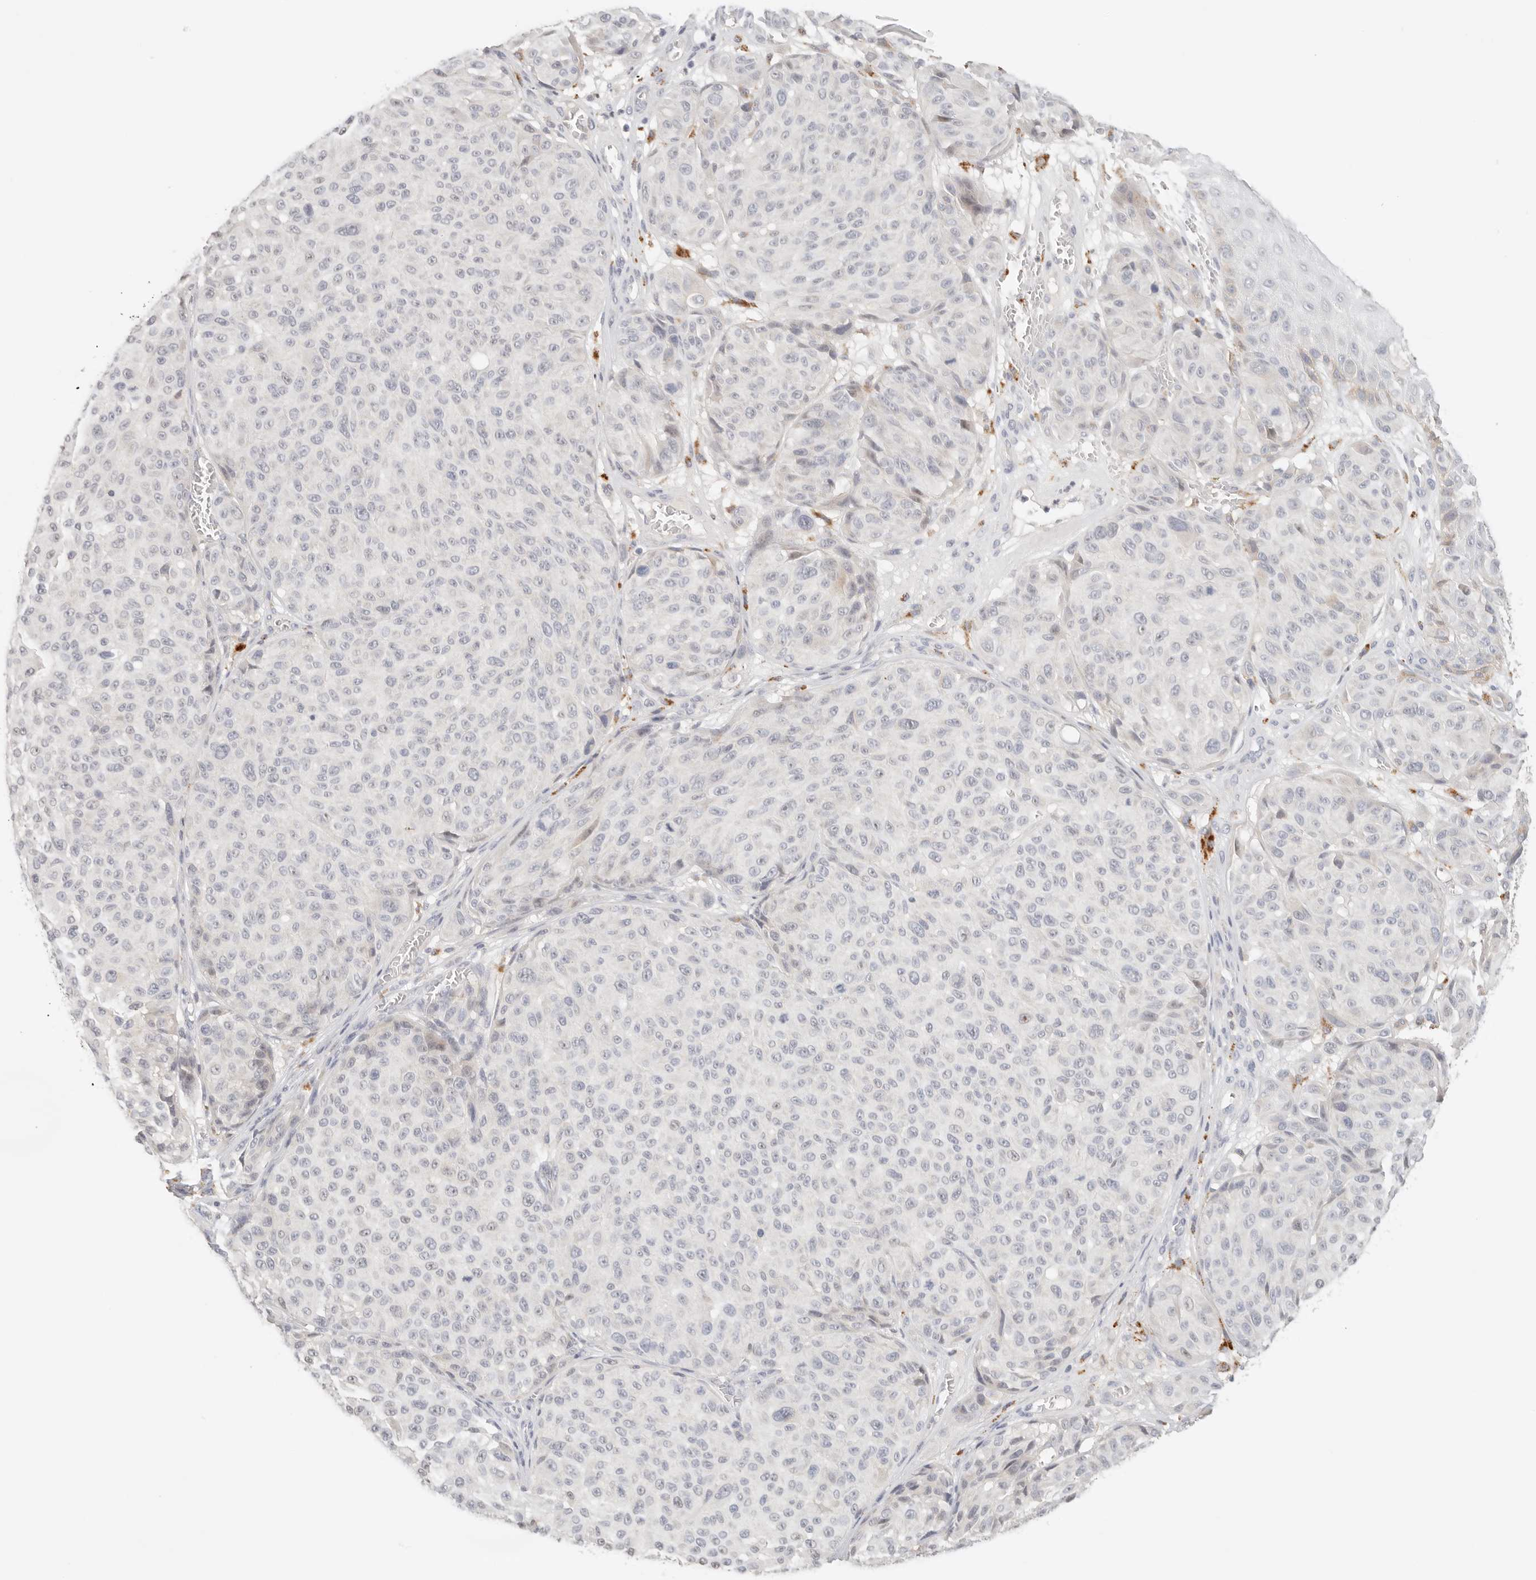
{"staining": {"intensity": "negative", "quantity": "none", "location": "none"}, "tissue": "melanoma", "cell_type": "Tumor cells", "image_type": "cancer", "snomed": [{"axis": "morphology", "description": "Malignant melanoma, NOS"}, {"axis": "topography", "description": "Skin"}], "caption": "DAB (3,3'-diaminobenzidine) immunohistochemical staining of melanoma demonstrates no significant positivity in tumor cells.", "gene": "CEP120", "patient": {"sex": "male", "age": 83}}